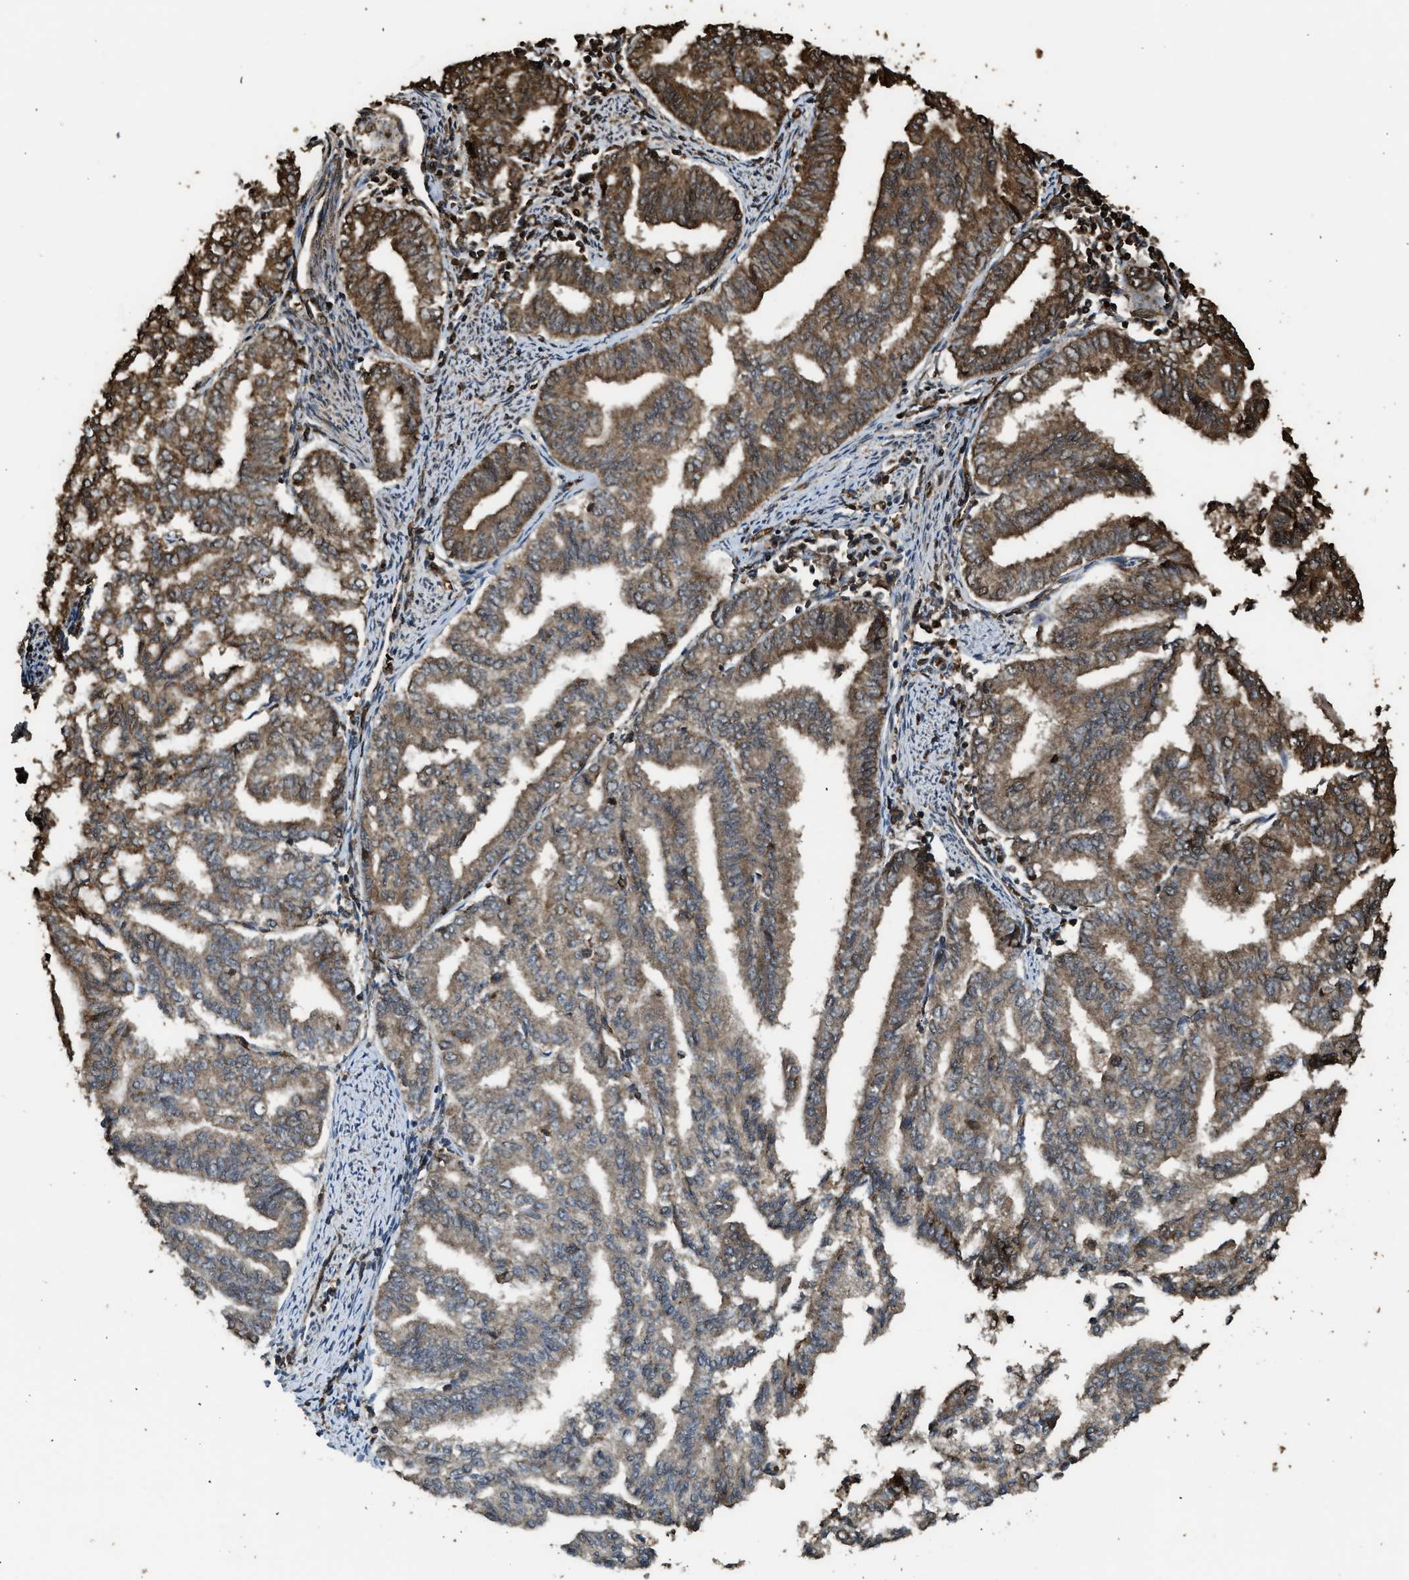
{"staining": {"intensity": "moderate", "quantity": ">75%", "location": "cytoplasmic/membranous"}, "tissue": "endometrial cancer", "cell_type": "Tumor cells", "image_type": "cancer", "snomed": [{"axis": "morphology", "description": "Adenocarcinoma, NOS"}, {"axis": "topography", "description": "Endometrium"}], "caption": "Human endometrial cancer stained for a protein (brown) displays moderate cytoplasmic/membranous positive staining in approximately >75% of tumor cells.", "gene": "MYBL2", "patient": {"sex": "female", "age": 79}}